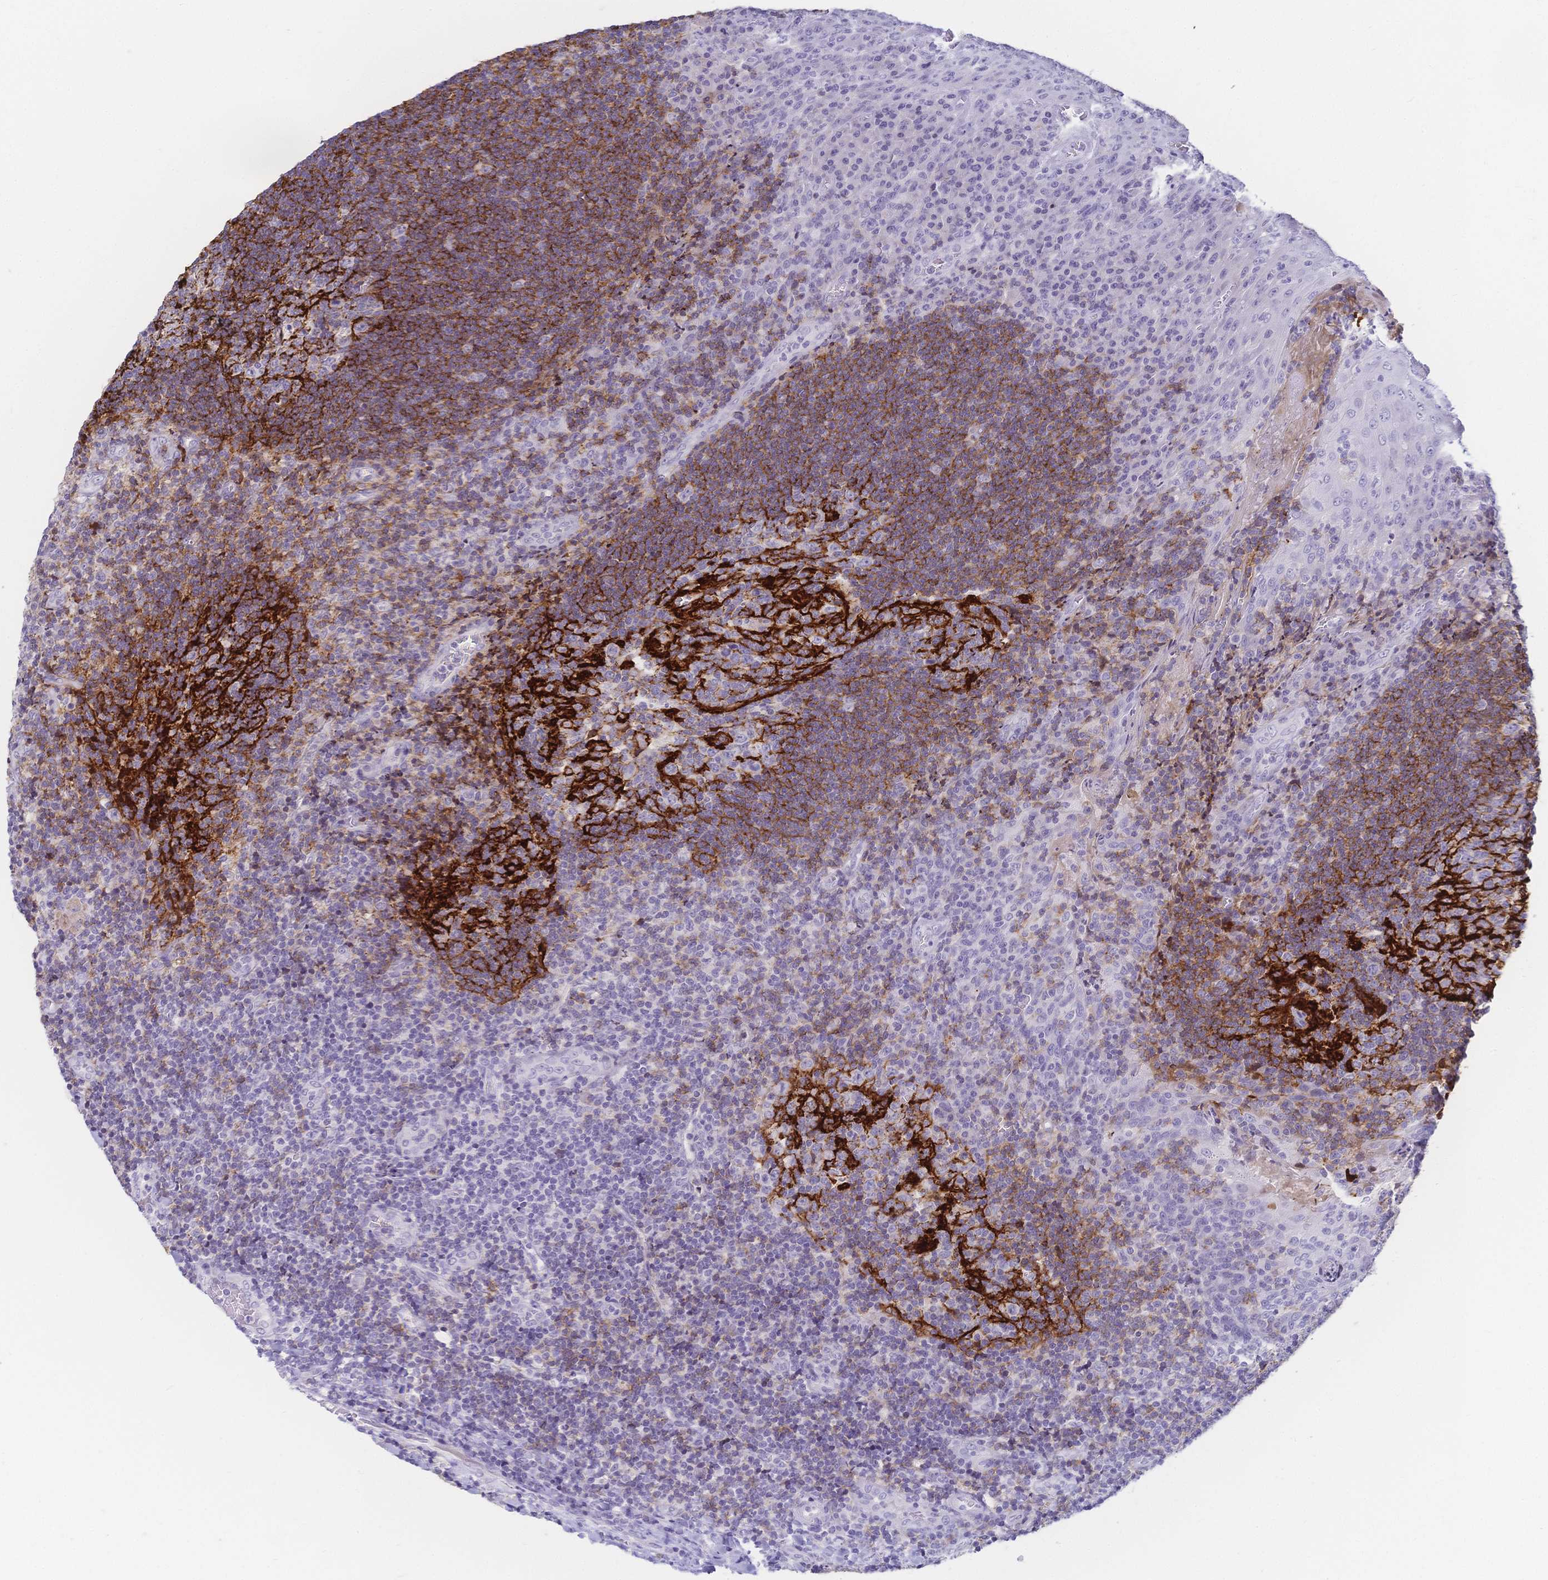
{"staining": {"intensity": "strong", "quantity": ">75%", "location": "cytoplasmic/membranous"}, "tissue": "tonsil", "cell_type": "Germinal center cells", "image_type": "normal", "snomed": [{"axis": "morphology", "description": "Normal tissue, NOS"}, {"axis": "topography", "description": "Tonsil"}], "caption": "Tonsil stained with IHC demonstrates strong cytoplasmic/membranous expression in about >75% of germinal center cells.", "gene": "CR2", "patient": {"sex": "male", "age": 17}}